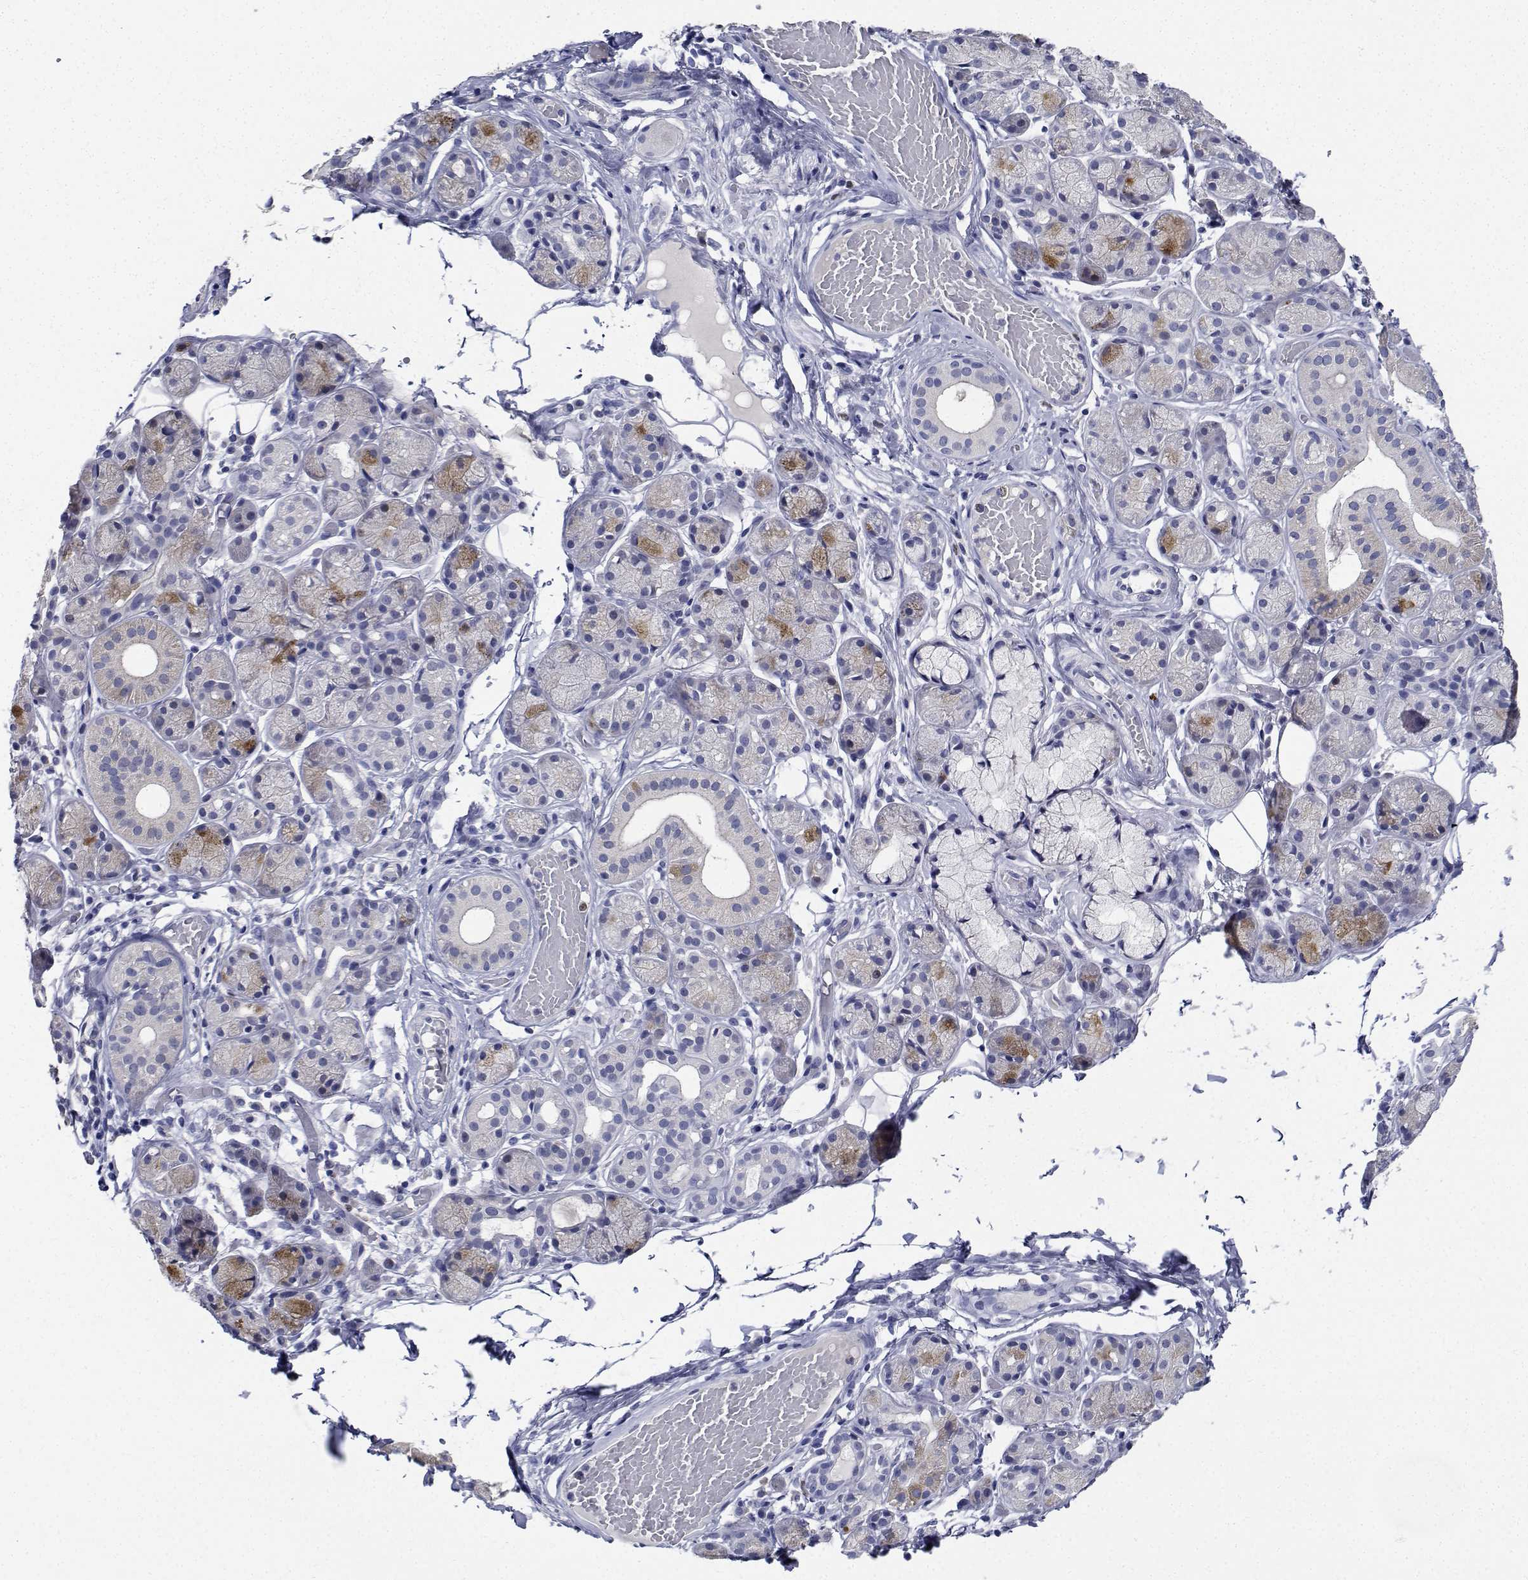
{"staining": {"intensity": "moderate", "quantity": "<25%", "location": "cytoplasmic/membranous"}, "tissue": "salivary gland", "cell_type": "Glandular cells", "image_type": "normal", "snomed": [{"axis": "morphology", "description": "Normal tissue, NOS"}, {"axis": "topography", "description": "Salivary gland"}, {"axis": "topography", "description": "Peripheral nerve tissue"}], "caption": "The photomicrograph shows staining of benign salivary gland, revealing moderate cytoplasmic/membranous protein positivity (brown color) within glandular cells. The staining was performed using DAB (3,3'-diaminobenzidine) to visualize the protein expression in brown, while the nuclei were stained in blue with hematoxylin (Magnification: 20x).", "gene": "PLXNA4", "patient": {"sex": "male", "age": 71}}